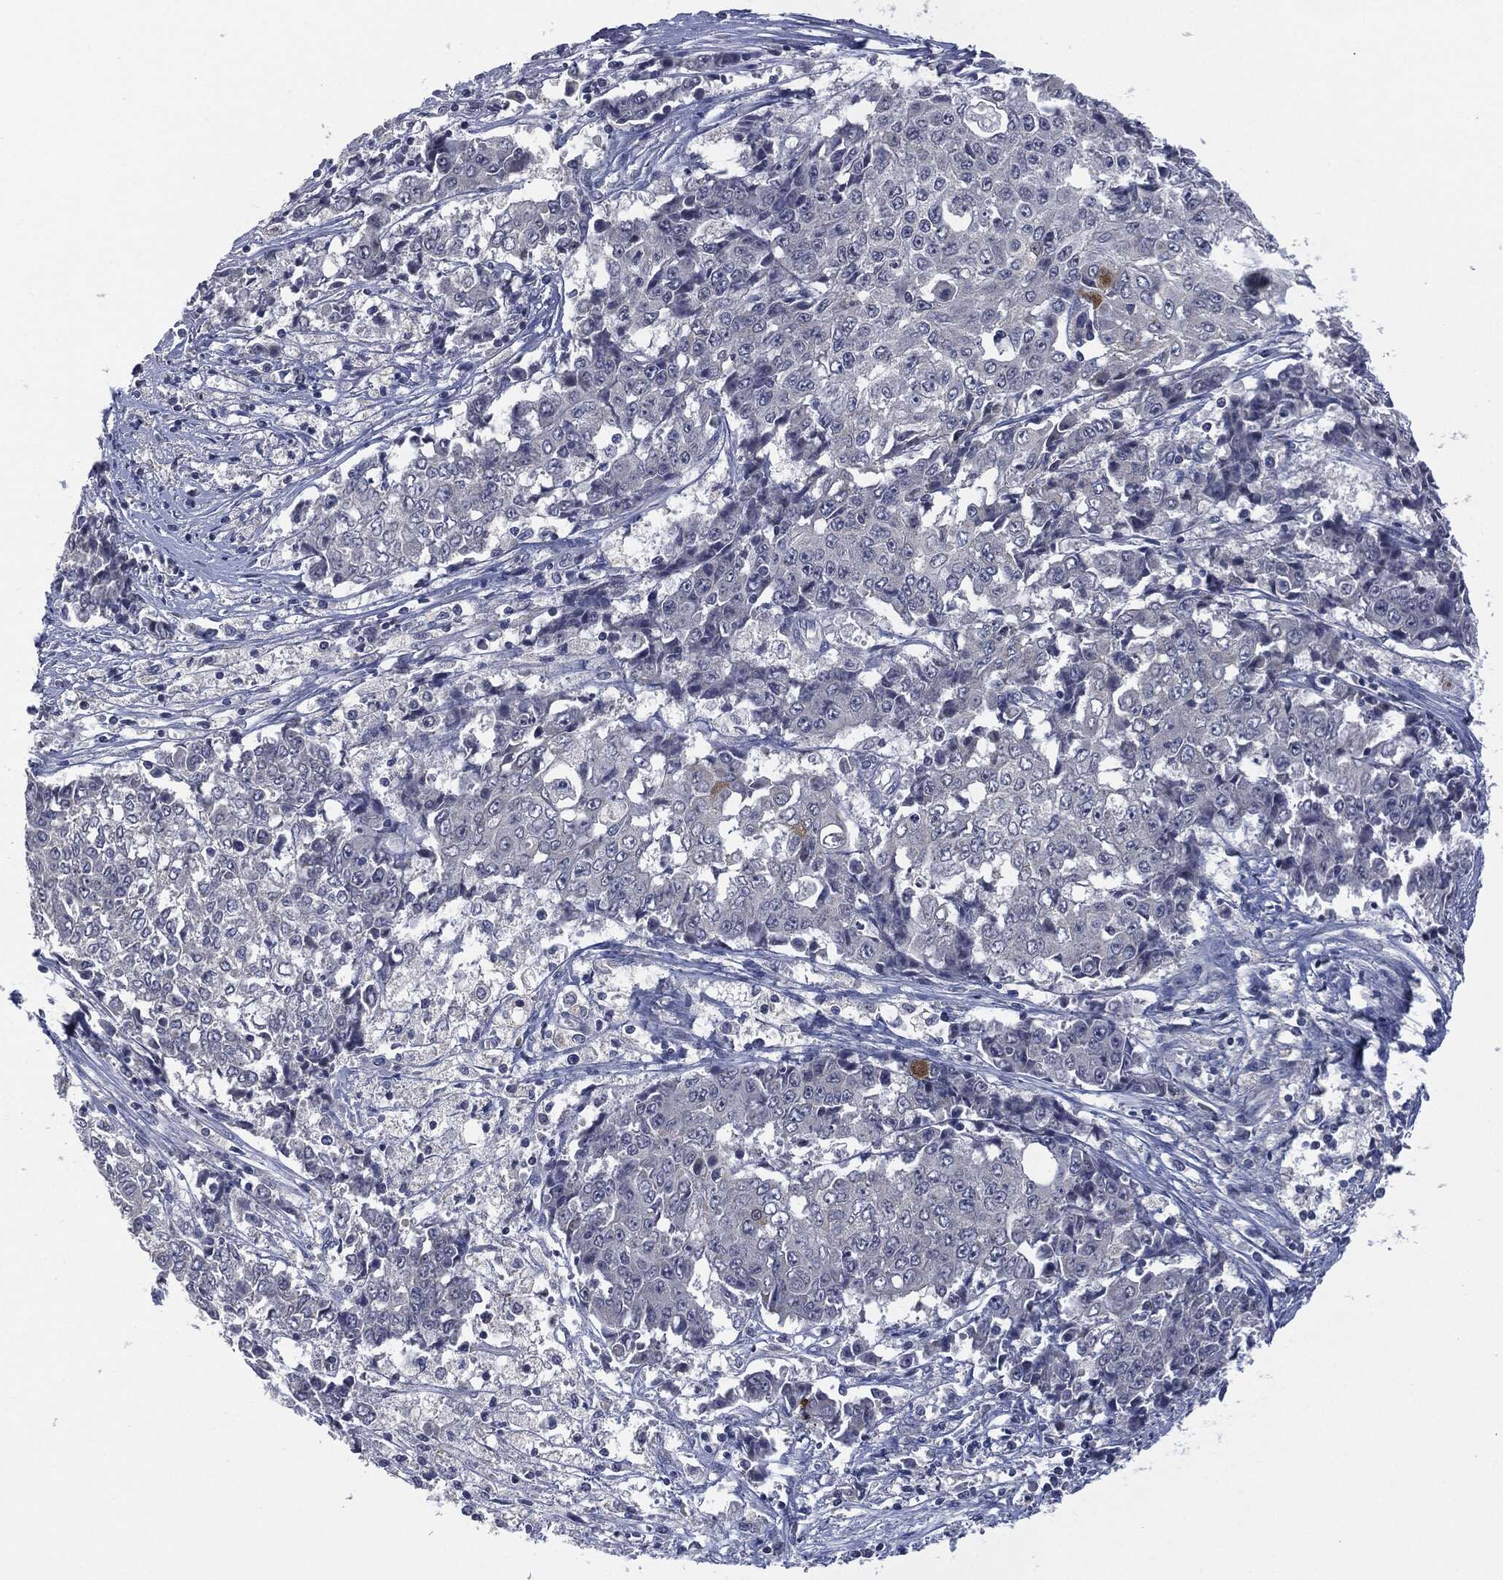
{"staining": {"intensity": "negative", "quantity": "none", "location": "none"}, "tissue": "ovarian cancer", "cell_type": "Tumor cells", "image_type": "cancer", "snomed": [{"axis": "morphology", "description": "Carcinoma, endometroid"}, {"axis": "topography", "description": "Ovary"}], "caption": "An image of ovarian cancer stained for a protein exhibits no brown staining in tumor cells.", "gene": "IL1RN", "patient": {"sex": "female", "age": 42}}